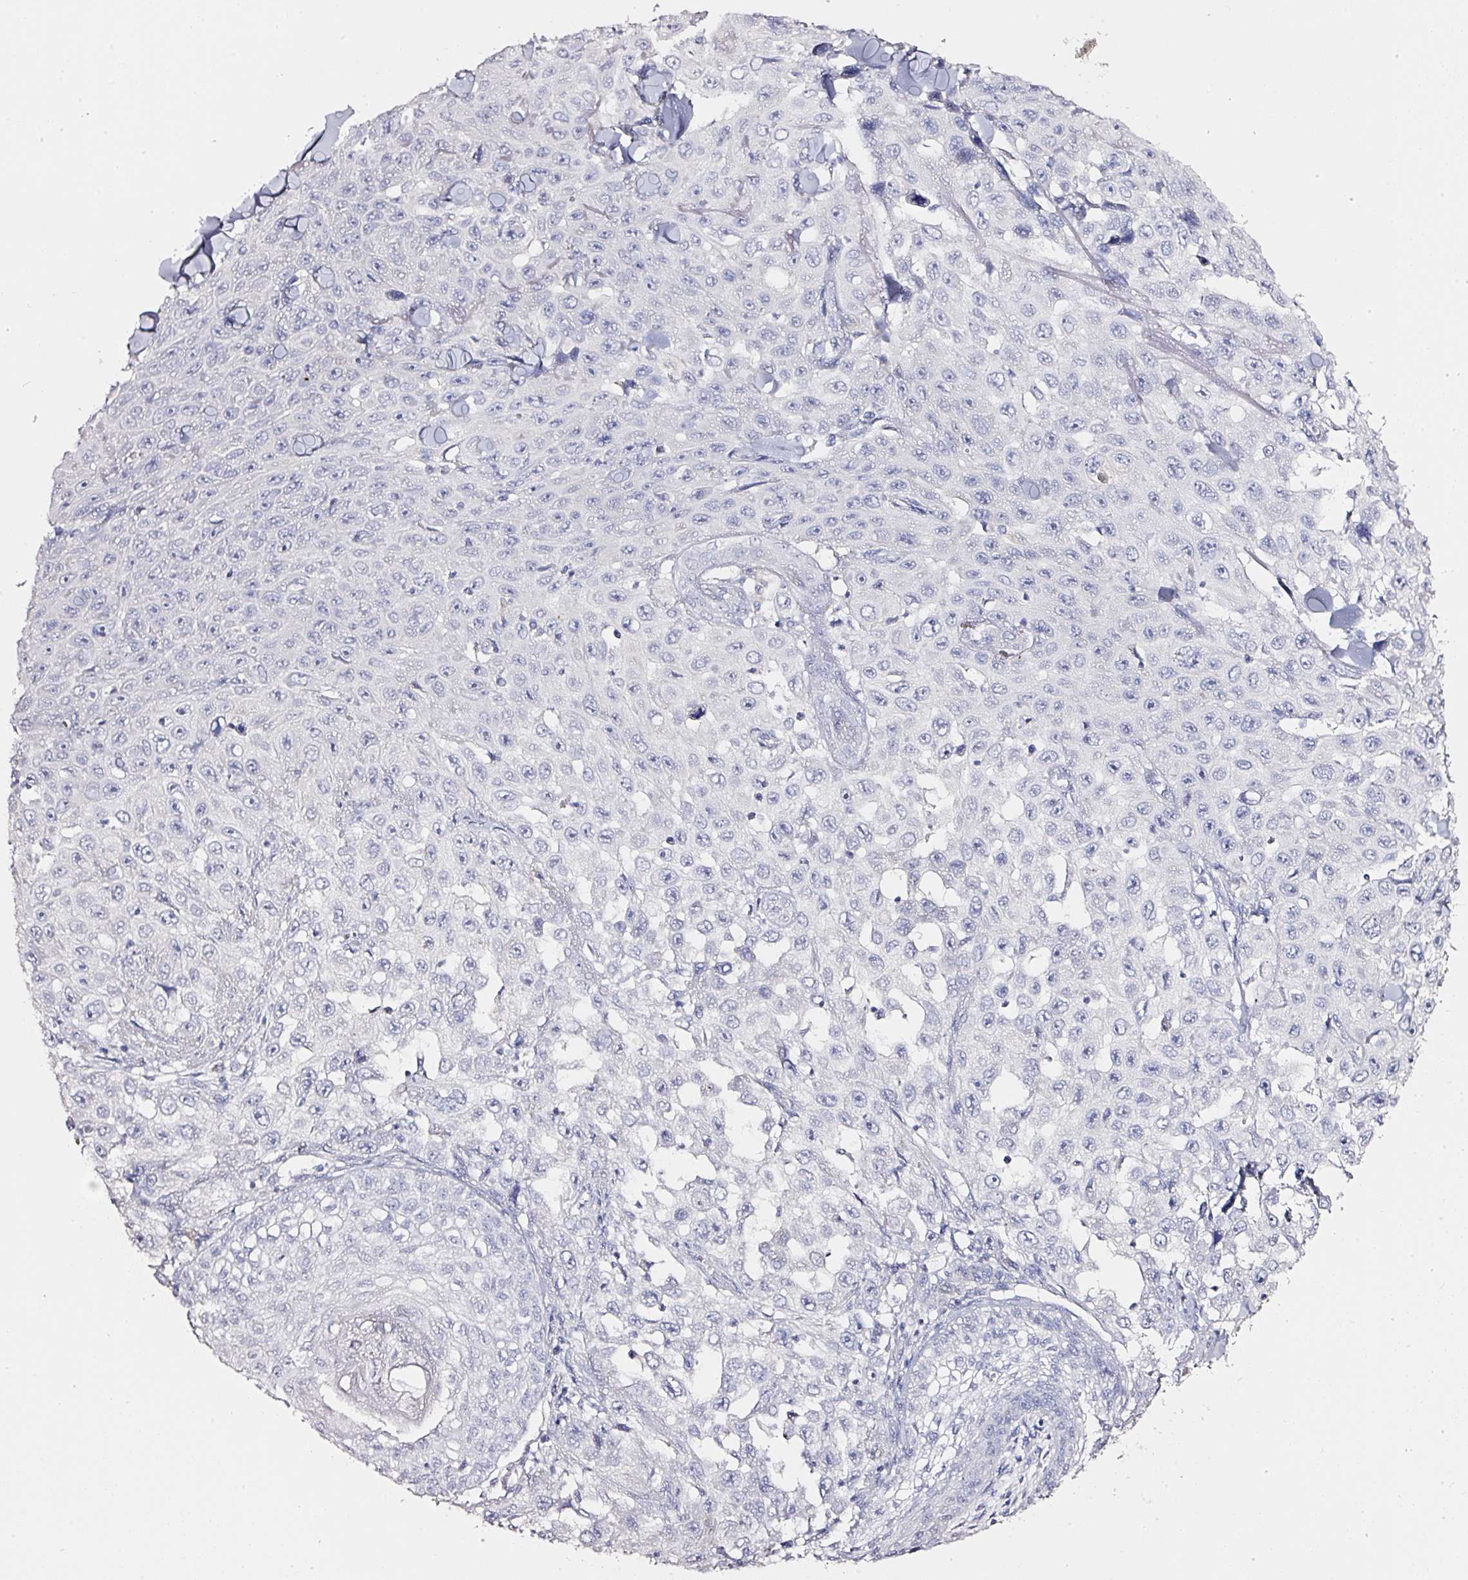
{"staining": {"intensity": "negative", "quantity": "none", "location": "none"}, "tissue": "skin cancer", "cell_type": "Tumor cells", "image_type": "cancer", "snomed": [{"axis": "morphology", "description": "Squamous cell carcinoma, NOS"}, {"axis": "topography", "description": "Skin"}], "caption": "Immunohistochemistry (IHC) histopathology image of neoplastic tissue: skin cancer (squamous cell carcinoma) stained with DAB (3,3'-diaminobenzidine) demonstrates no significant protein staining in tumor cells. The staining is performed using DAB brown chromogen with nuclei counter-stained in using hematoxylin.", "gene": "PDXDC1", "patient": {"sex": "male", "age": 82}}